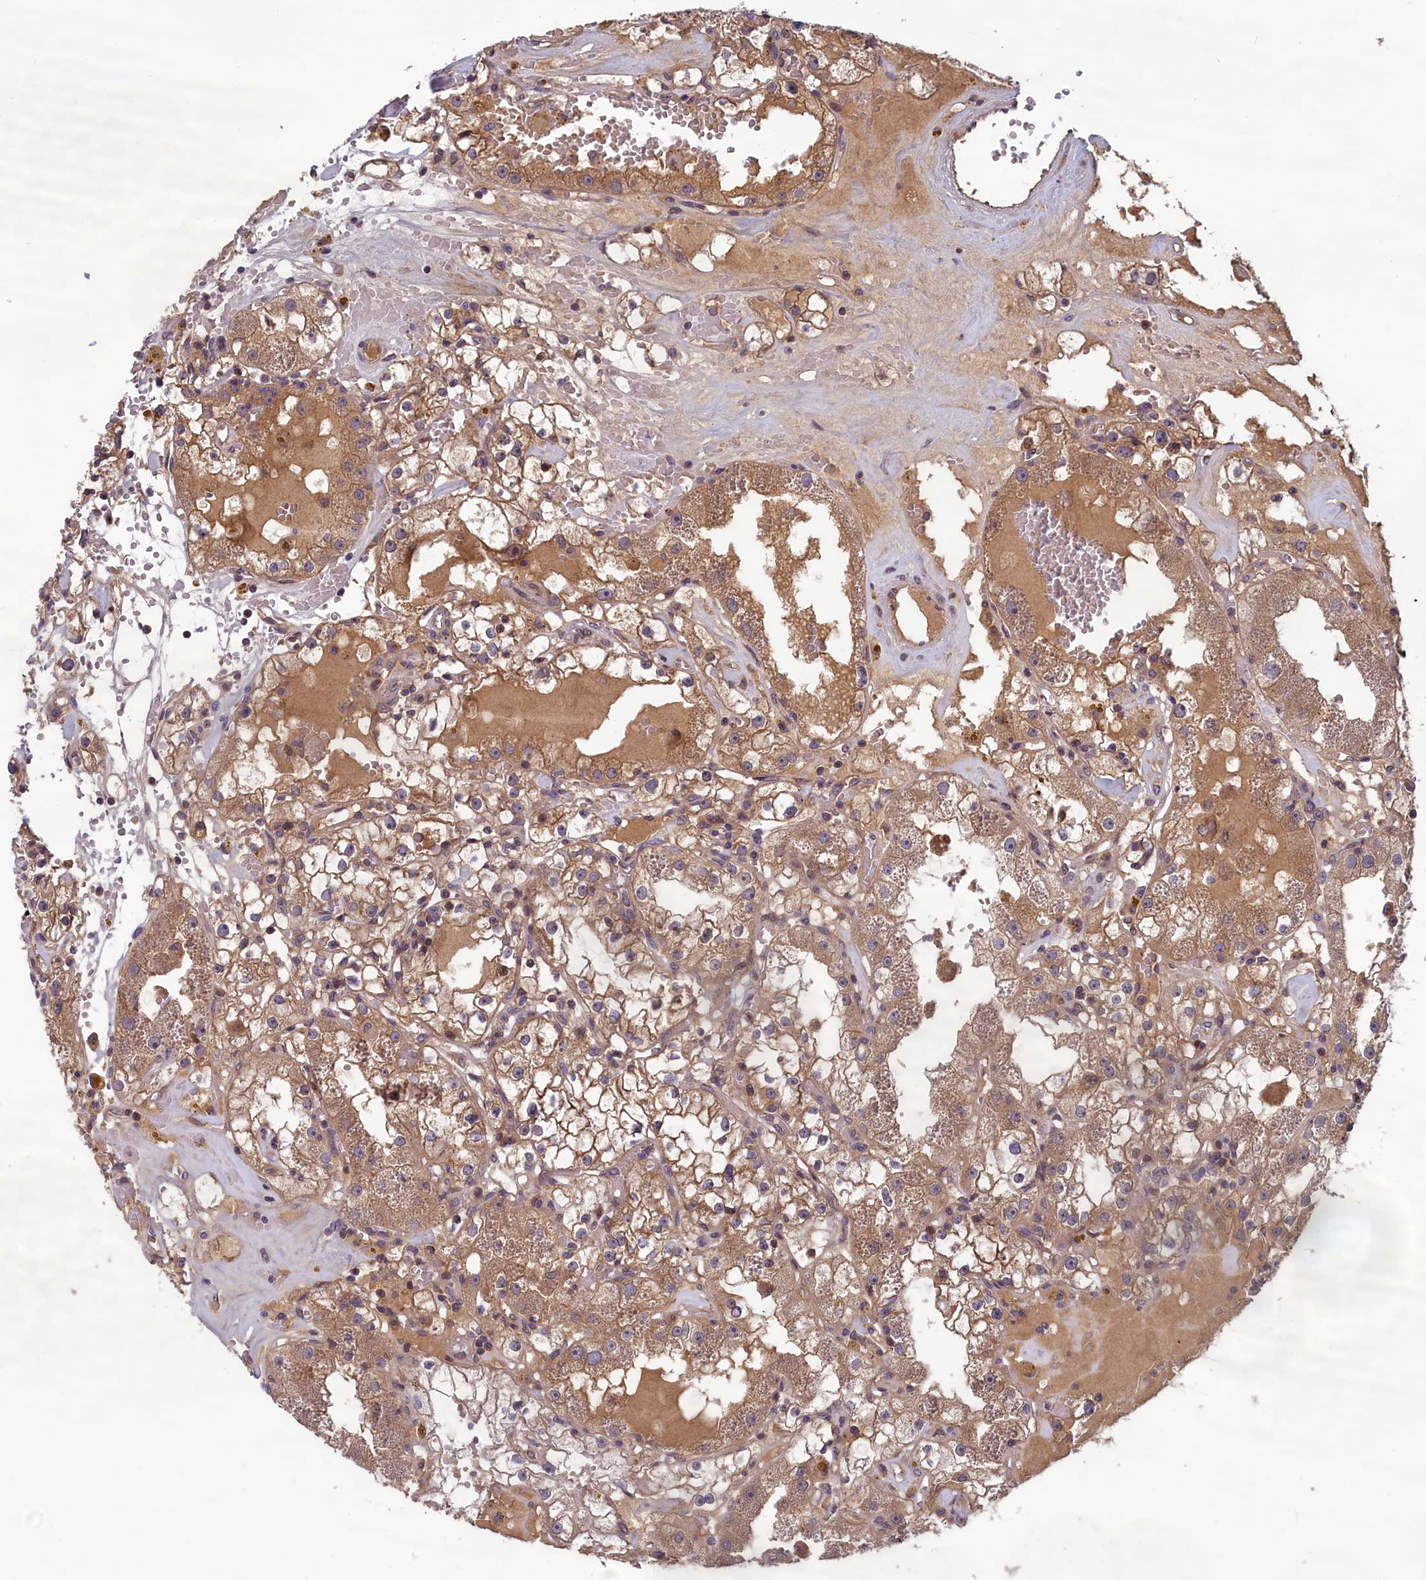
{"staining": {"intensity": "moderate", "quantity": ">75%", "location": "cytoplasmic/membranous"}, "tissue": "renal cancer", "cell_type": "Tumor cells", "image_type": "cancer", "snomed": [{"axis": "morphology", "description": "Adenocarcinoma, NOS"}, {"axis": "topography", "description": "Kidney"}], "caption": "An image showing moderate cytoplasmic/membranous expression in approximately >75% of tumor cells in renal adenocarcinoma, as visualized by brown immunohistochemical staining.", "gene": "CCDC15", "patient": {"sex": "male", "age": 56}}